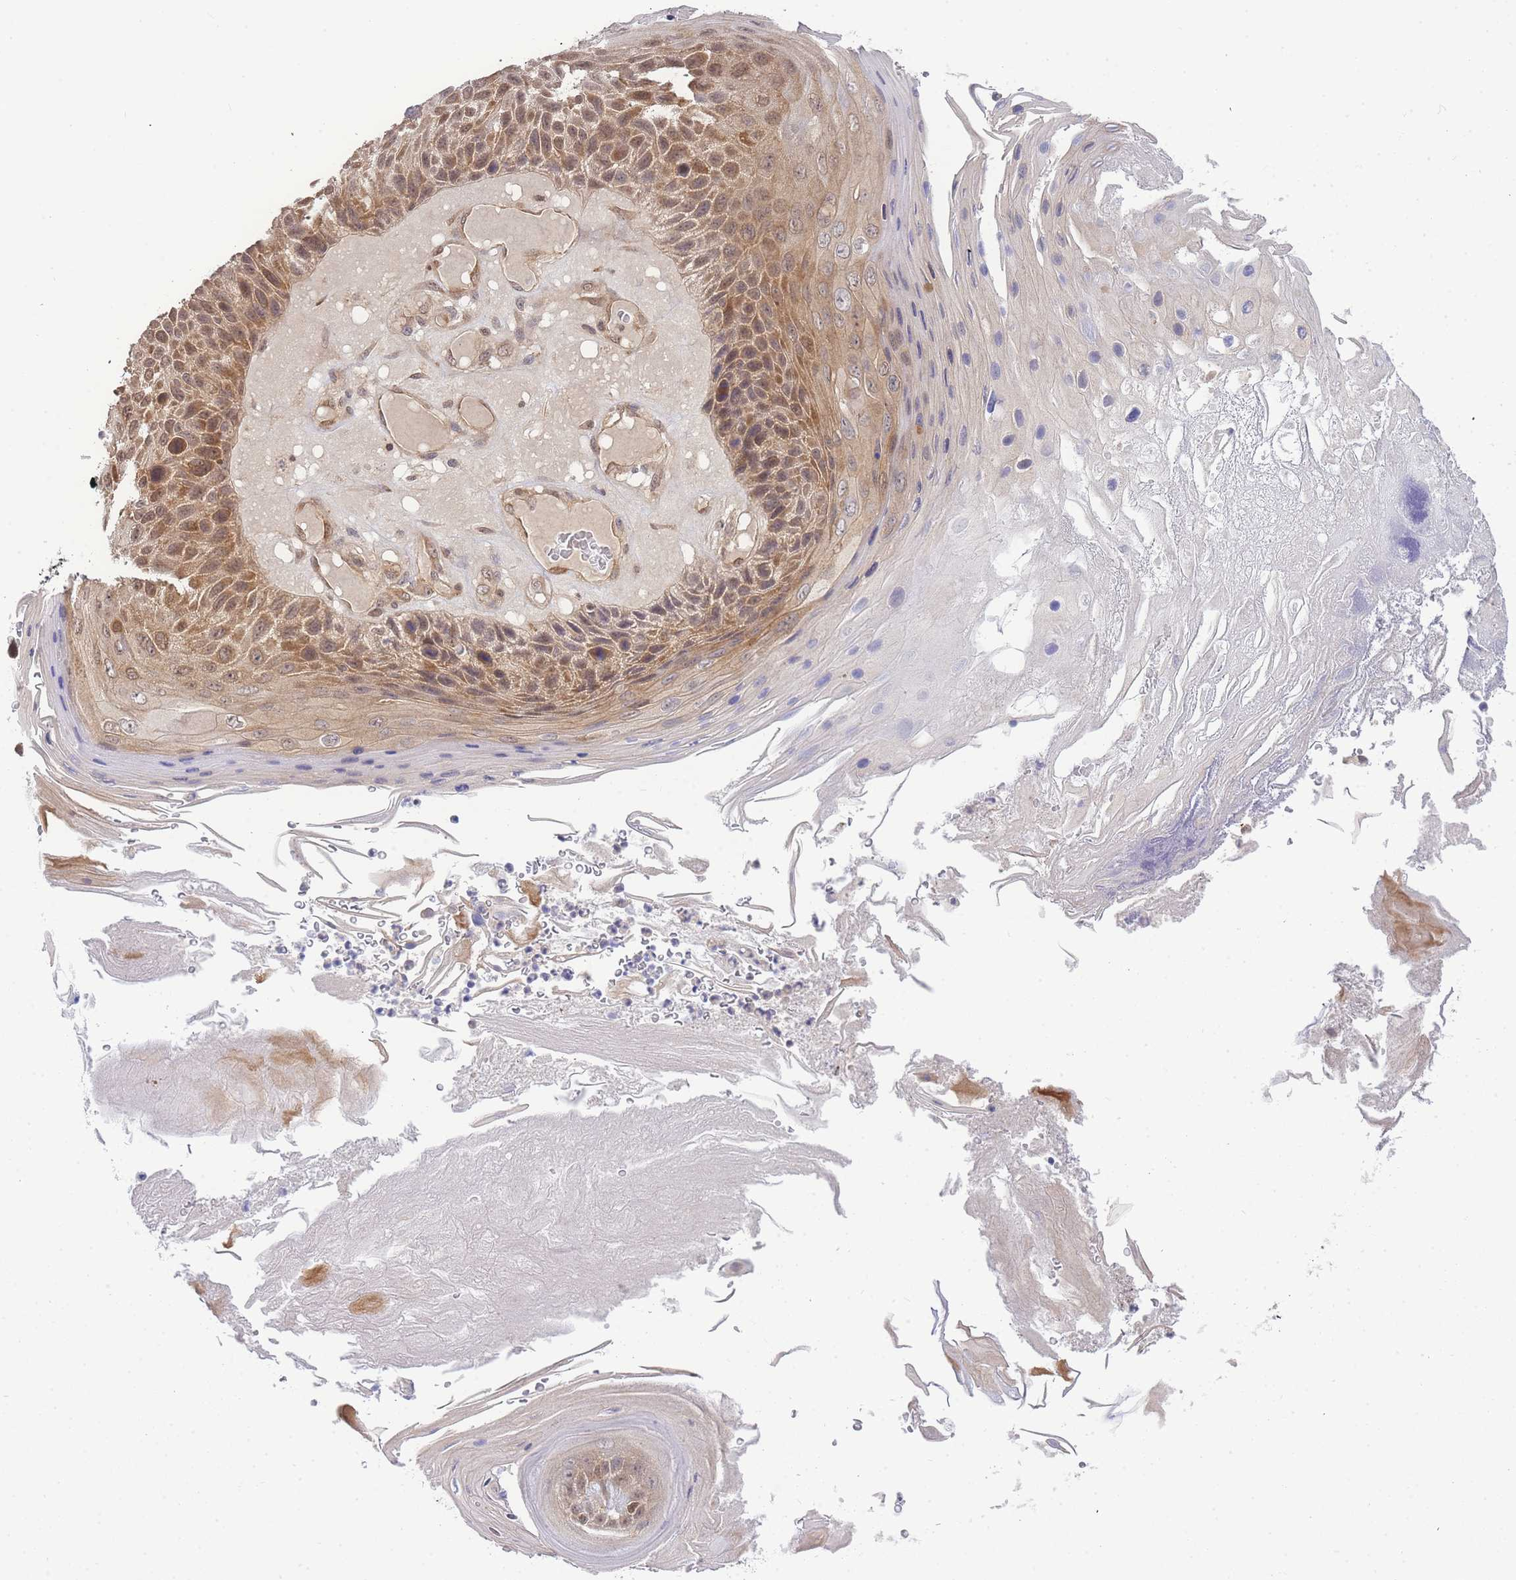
{"staining": {"intensity": "moderate", "quantity": ">75%", "location": "cytoplasmic/membranous,nuclear"}, "tissue": "skin cancer", "cell_type": "Tumor cells", "image_type": "cancer", "snomed": [{"axis": "morphology", "description": "Squamous cell carcinoma, NOS"}, {"axis": "topography", "description": "Skin"}], "caption": "This is an image of IHC staining of squamous cell carcinoma (skin), which shows moderate staining in the cytoplasmic/membranous and nuclear of tumor cells.", "gene": "KIAA1191", "patient": {"sex": "female", "age": 88}}